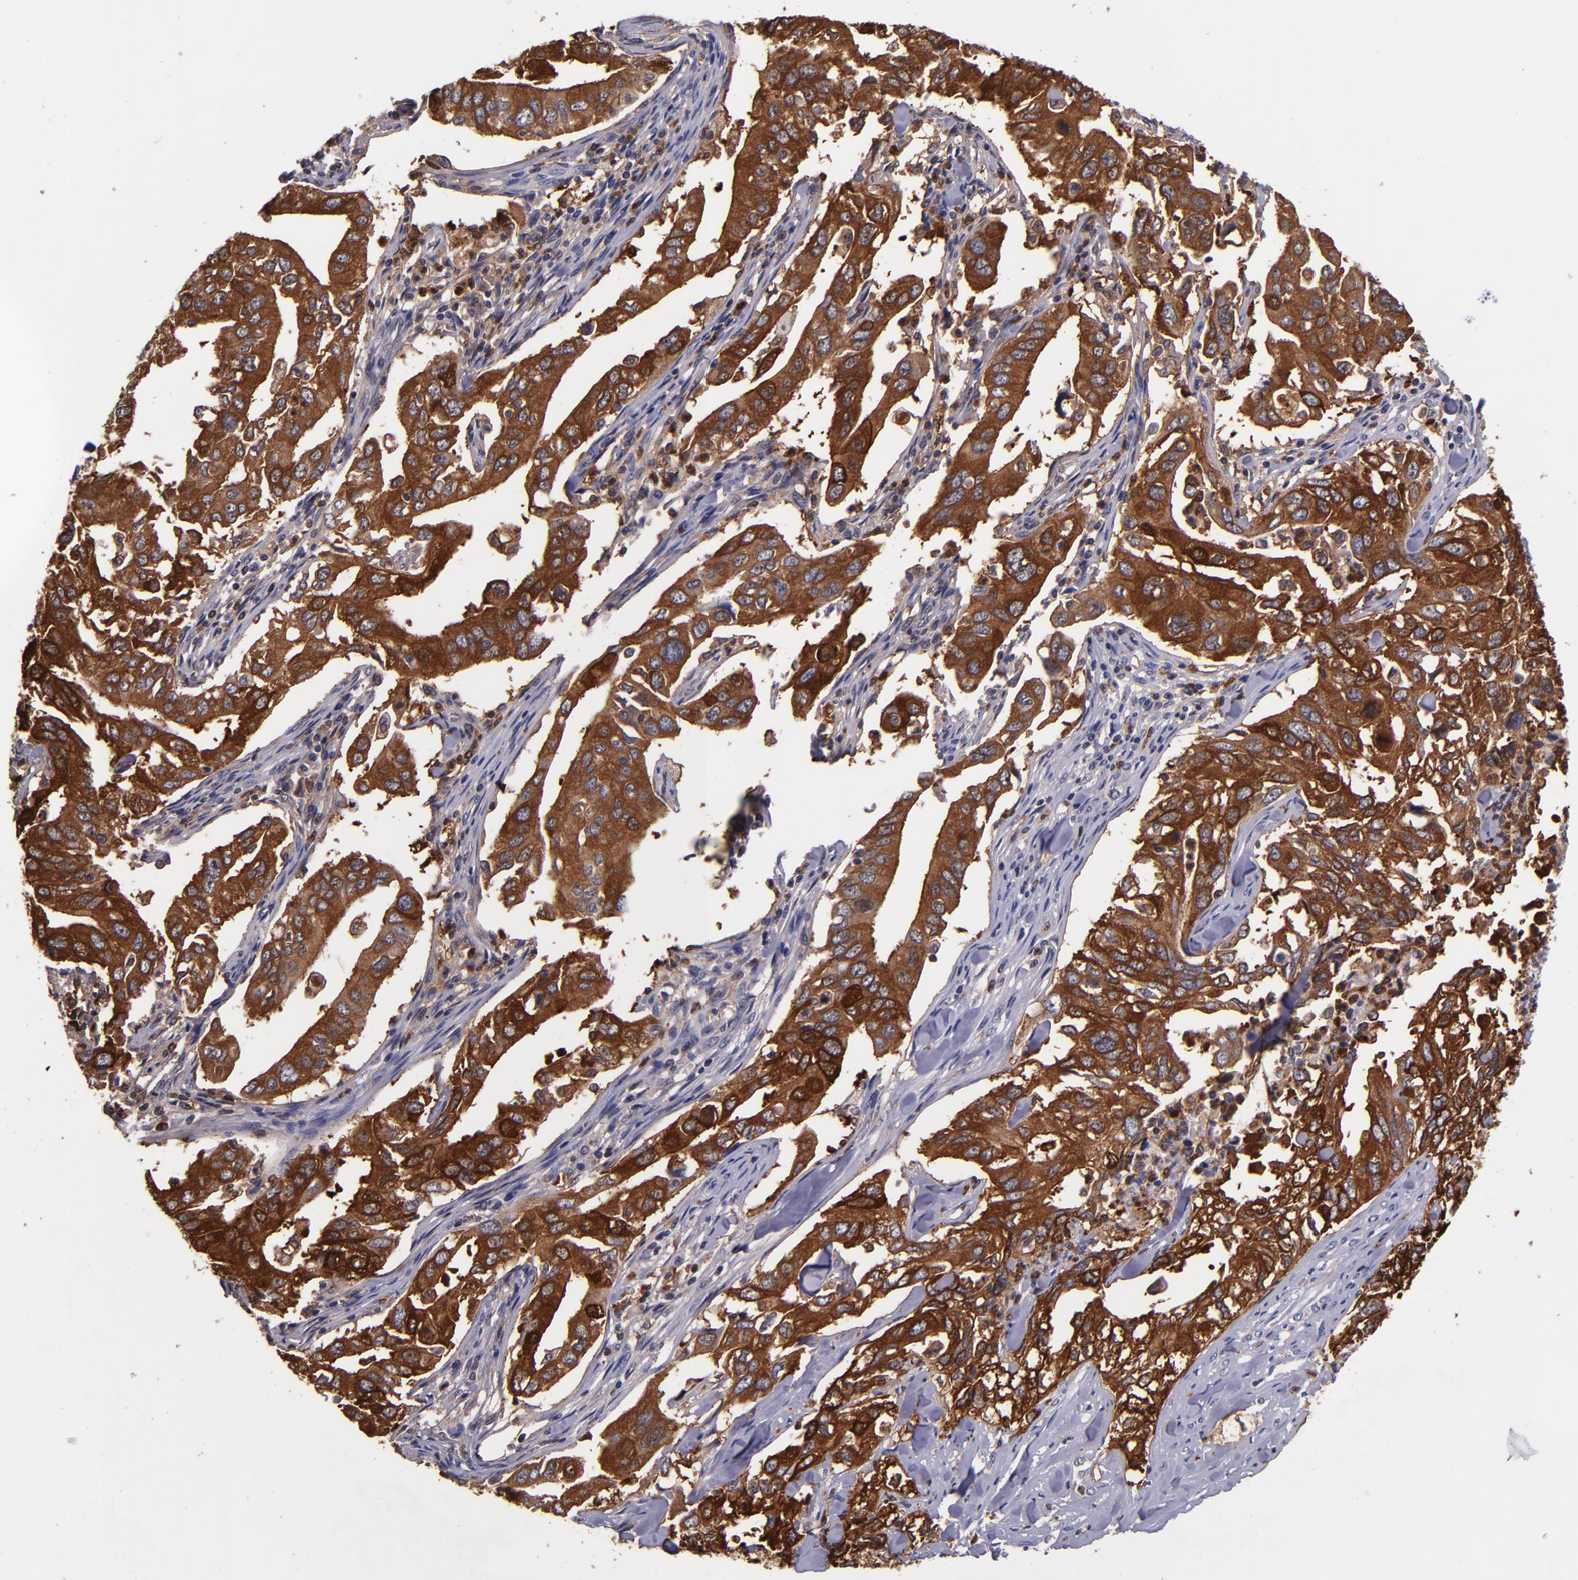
{"staining": {"intensity": "strong", "quantity": ">75%", "location": "cytoplasmic/membranous"}, "tissue": "lung cancer", "cell_type": "Tumor cells", "image_type": "cancer", "snomed": [{"axis": "morphology", "description": "Adenocarcinoma, NOS"}, {"axis": "topography", "description": "Lung"}], "caption": "This image exhibits lung adenocarcinoma stained with IHC to label a protein in brown. The cytoplasmic/membranous of tumor cells show strong positivity for the protein. Nuclei are counter-stained blue.", "gene": "IVL", "patient": {"sex": "male", "age": 48}}